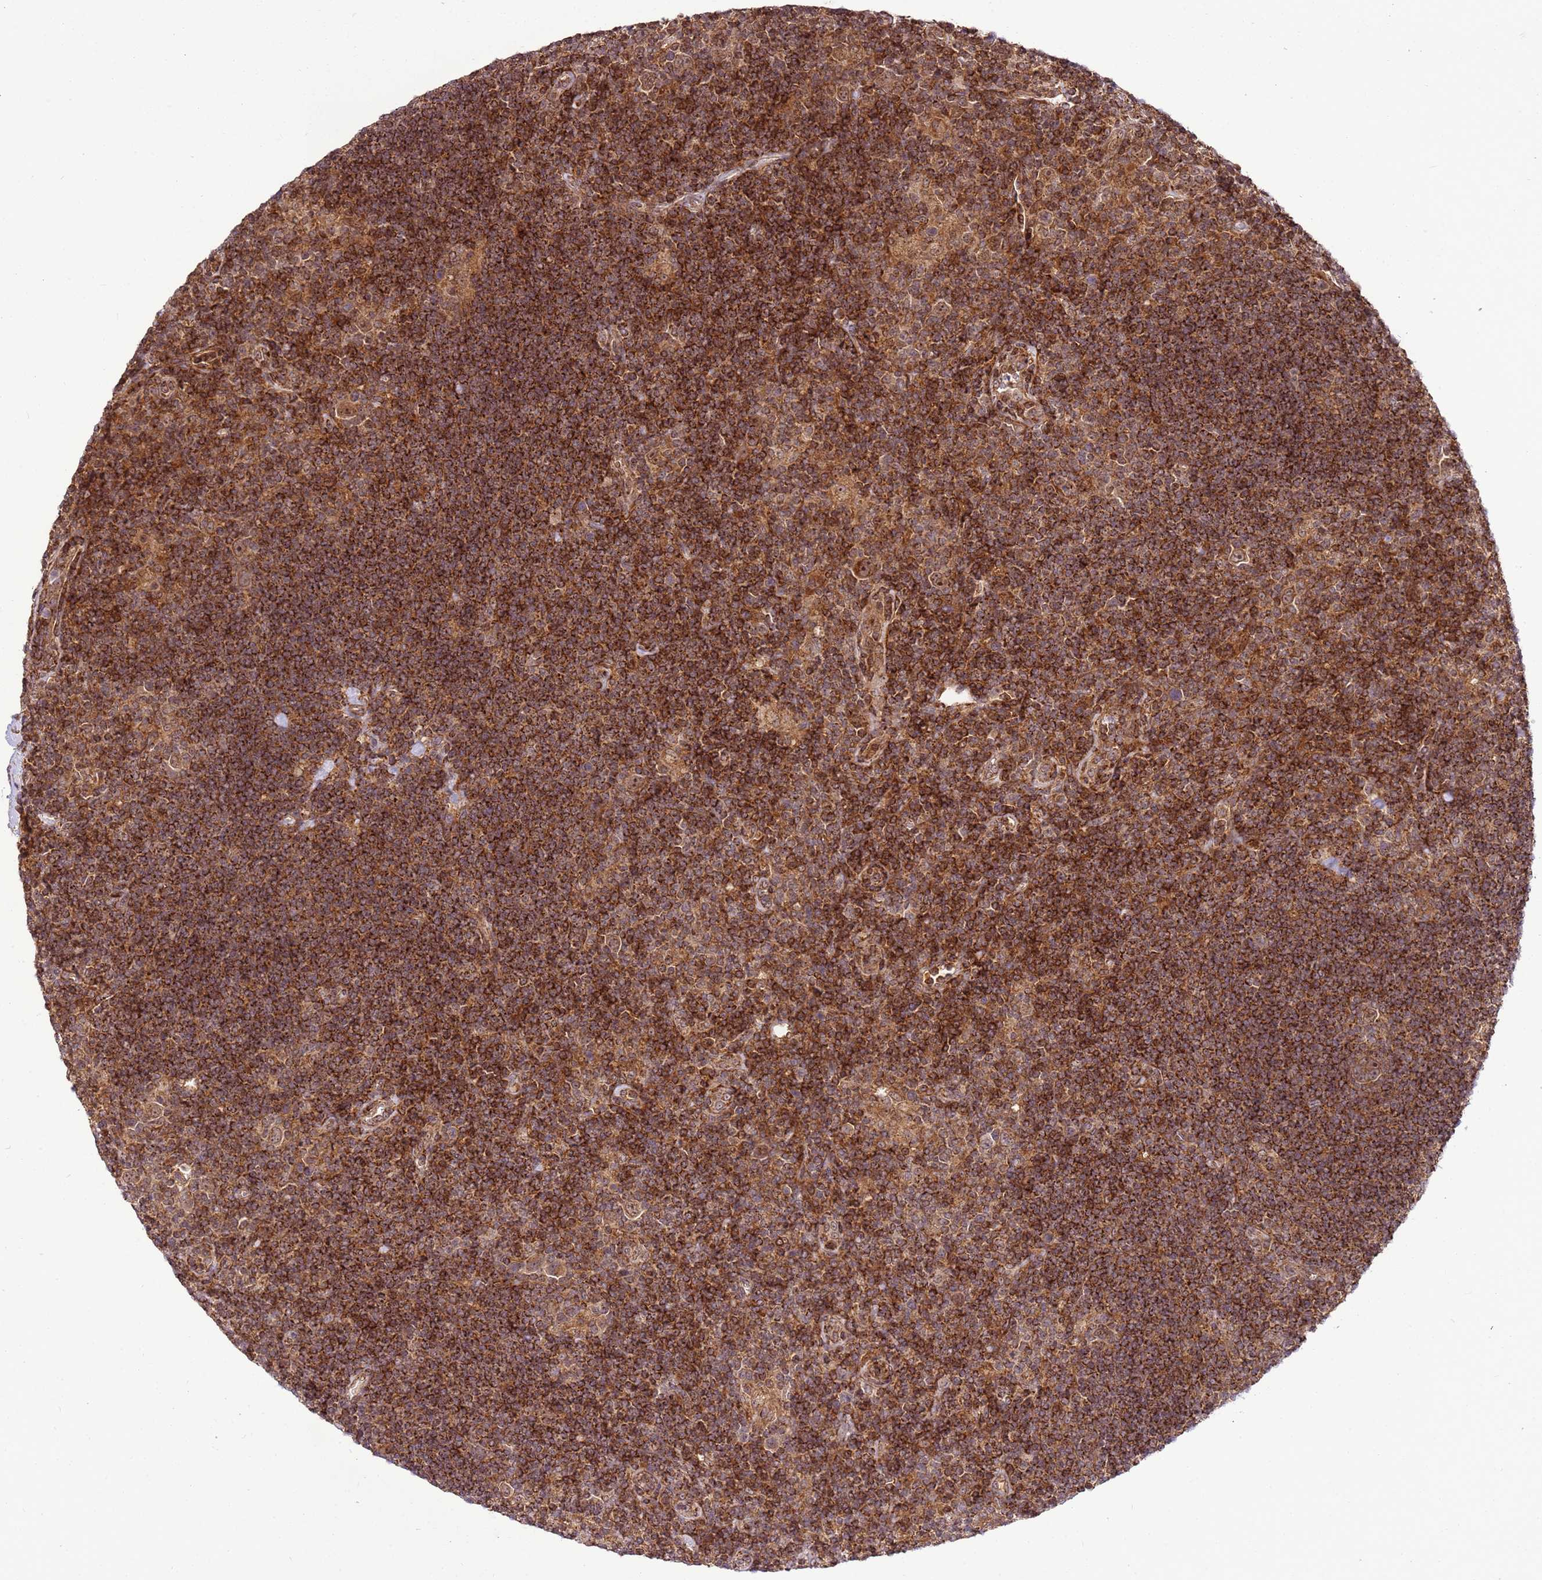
{"staining": {"intensity": "moderate", "quantity": ">75%", "location": "cytoplasmic/membranous"}, "tissue": "lymphoma", "cell_type": "Tumor cells", "image_type": "cancer", "snomed": [{"axis": "morphology", "description": "Hodgkin's disease, NOS"}, {"axis": "topography", "description": "Lymph node"}], "caption": "High-power microscopy captured an immunohistochemistry (IHC) micrograph of Hodgkin's disease, revealing moderate cytoplasmic/membranous expression in approximately >75% of tumor cells.", "gene": "RASA3", "patient": {"sex": "female", "age": 57}}